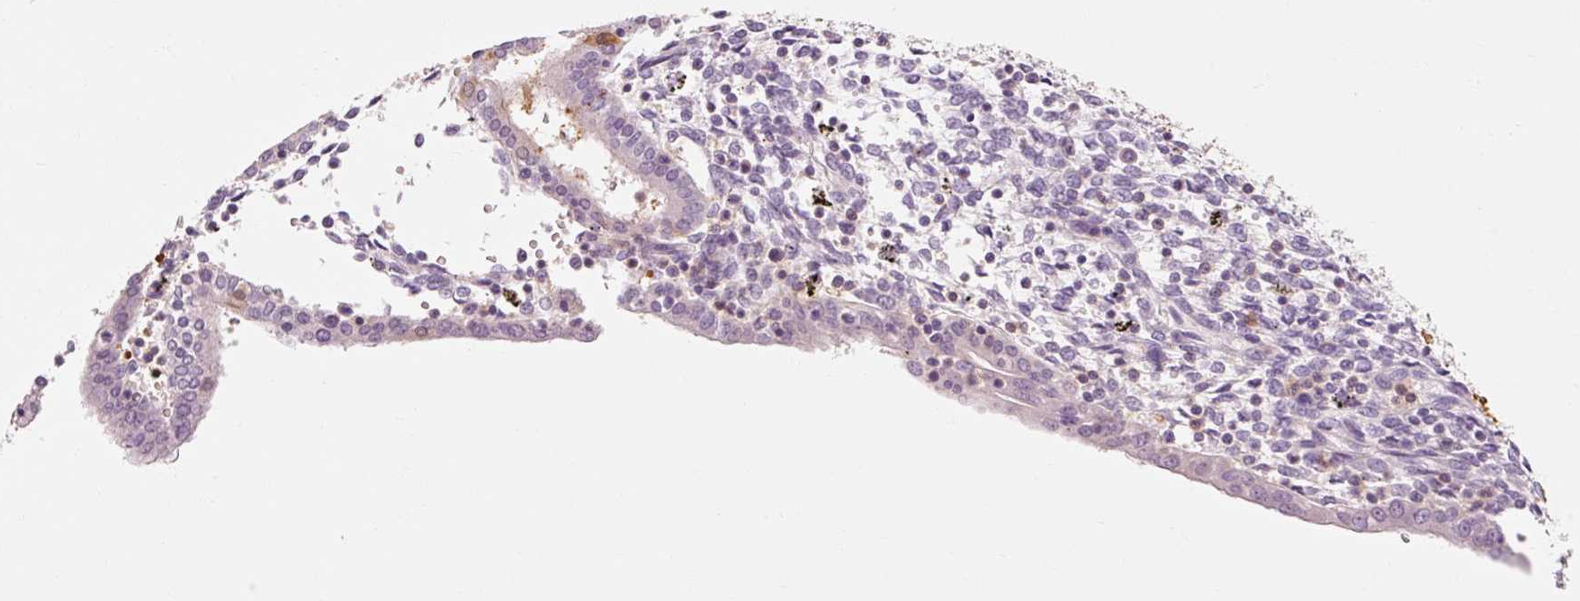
{"staining": {"intensity": "negative", "quantity": "none", "location": "none"}, "tissue": "endometrium", "cell_type": "Cells in endometrial stroma", "image_type": "normal", "snomed": [{"axis": "morphology", "description": "Normal tissue, NOS"}, {"axis": "topography", "description": "Endometrium"}], "caption": "Immunohistochemical staining of unremarkable endometrium demonstrates no significant expression in cells in endometrial stroma.", "gene": "OR8K1", "patient": {"sex": "female", "age": 41}}